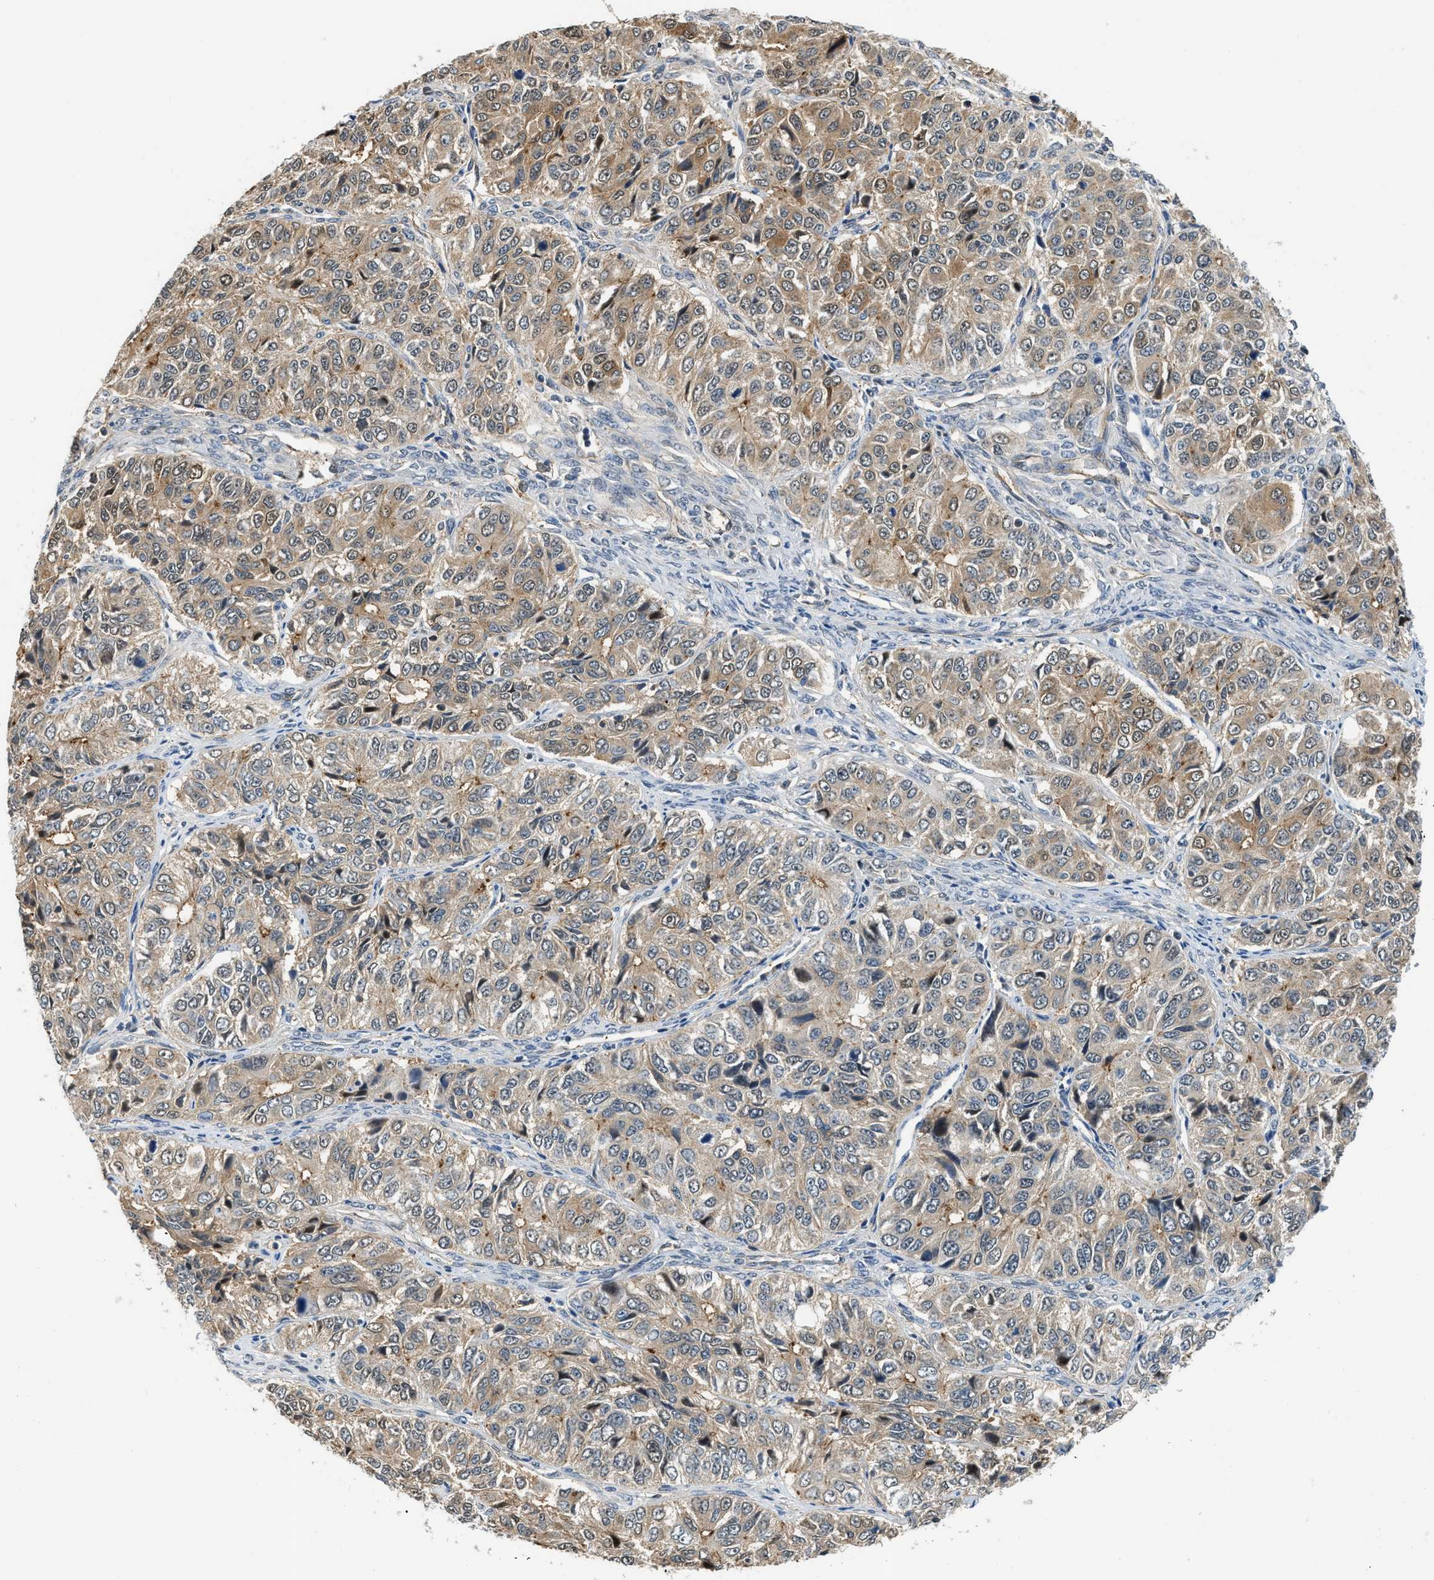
{"staining": {"intensity": "moderate", "quantity": ">75%", "location": "cytoplasmic/membranous"}, "tissue": "ovarian cancer", "cell_type": "Tumor cells", "image_type": "cancer", "snomed": [{"axis": "morphology", "description": "Carcinoma, endometroid"}, {"axis": "topography", "description": "Ovary"}], "caption": "This histopathology image displays ovarian cancer stained with IHC to label a protein in brown. The cytoplasmic/membranous of tumor cells show moderate positivity for the protein. Nuclei are counter-stained blue.", "gene": "CBLB", "patient": {"sex": "female", "age": 51}}